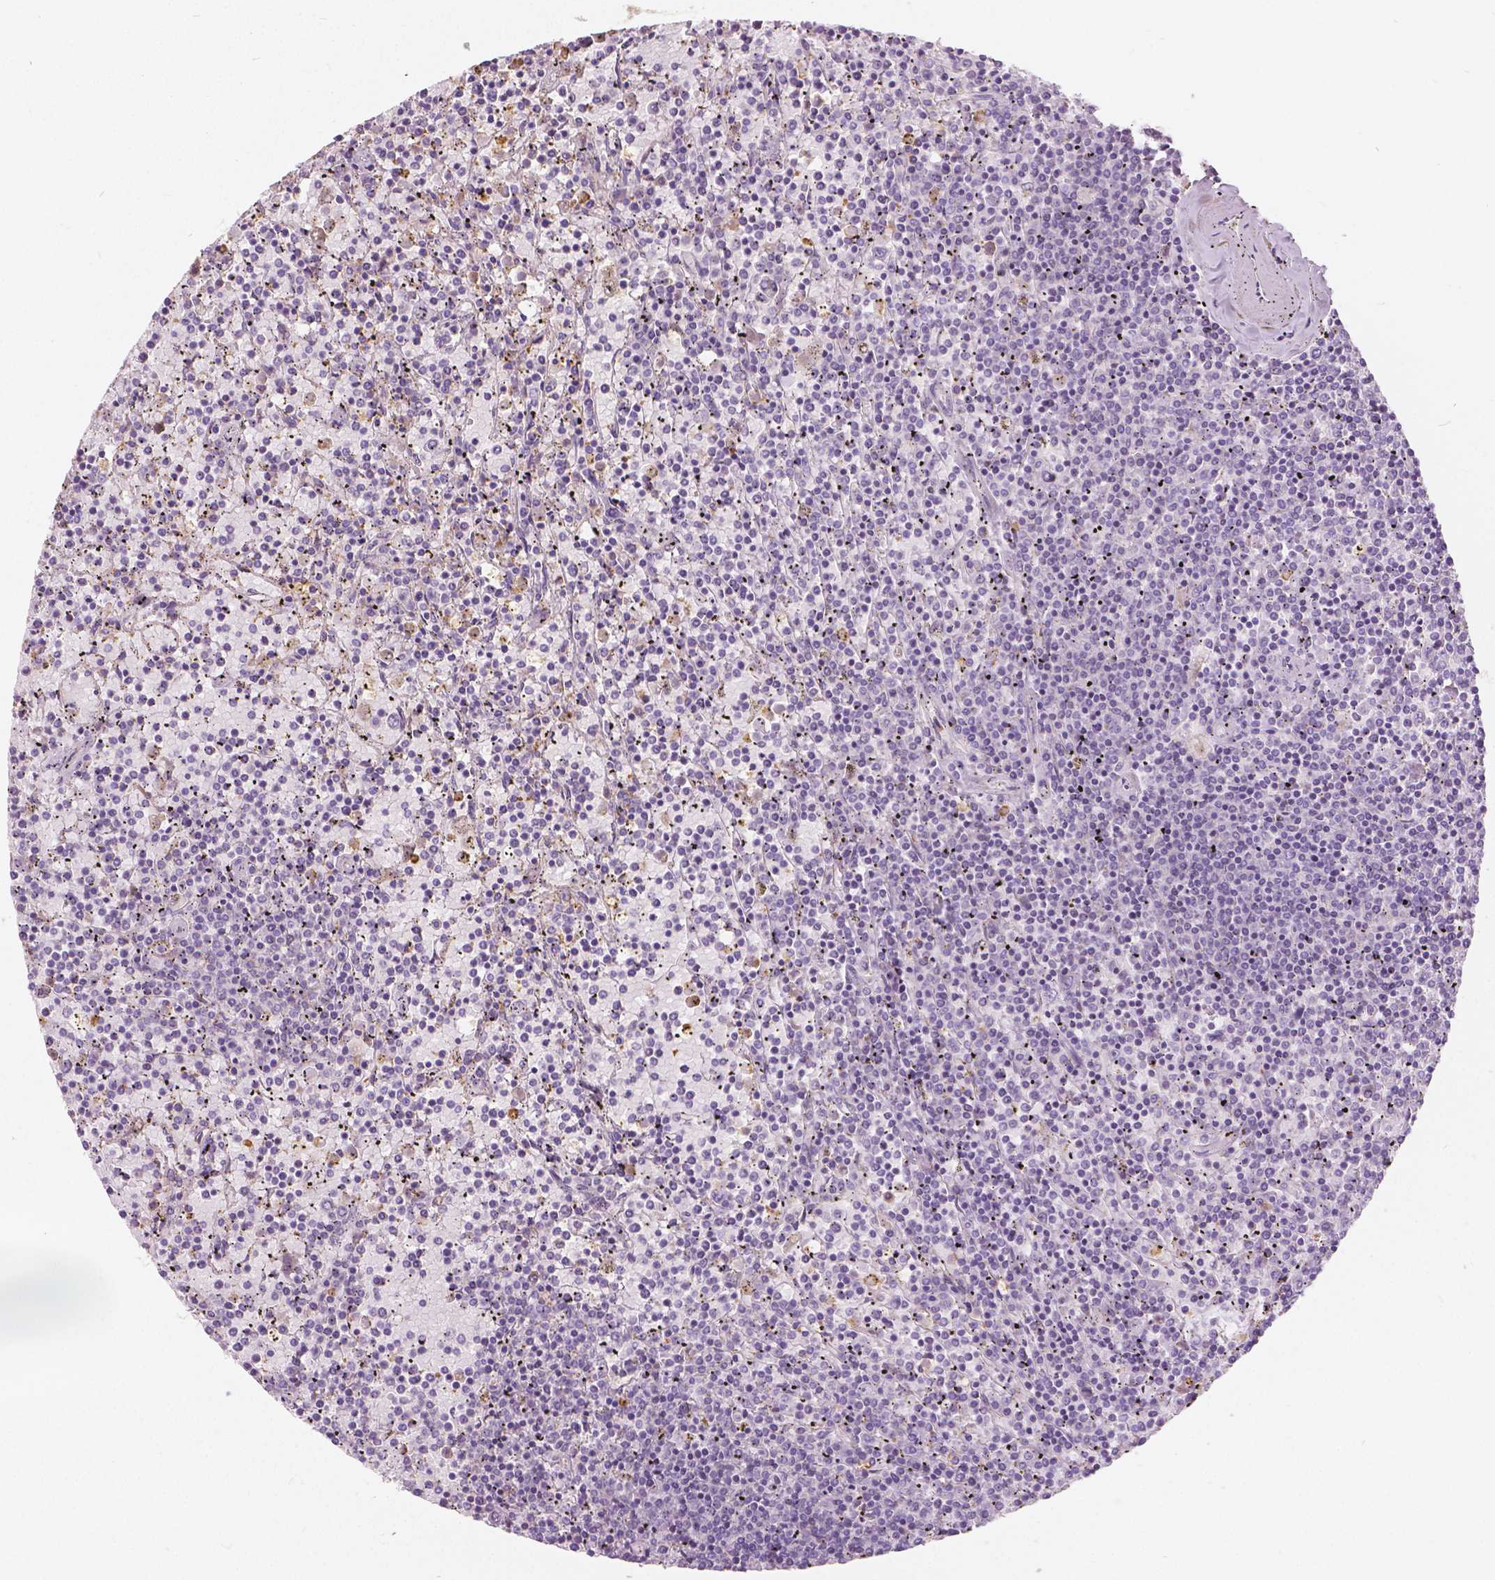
{"staining": {"intensity": "negative", "quantity": "none", "location": "none"}, "tissue": "lymphoma", "cell_type": "Tumor cells", "image_type": "cancer", "snomed": [{"axis": "morphology", "description": "Malignant lymphoma, non-Hodgkin's type, Low grade"}, {"axis": "topography", "description": "Spleen"}], "caption": "This is an IHC micrograph of lymphoma. There is no staining in tumor cells.", "gene": "DLX6", "patient": {"sex": "female", "age": 77}}